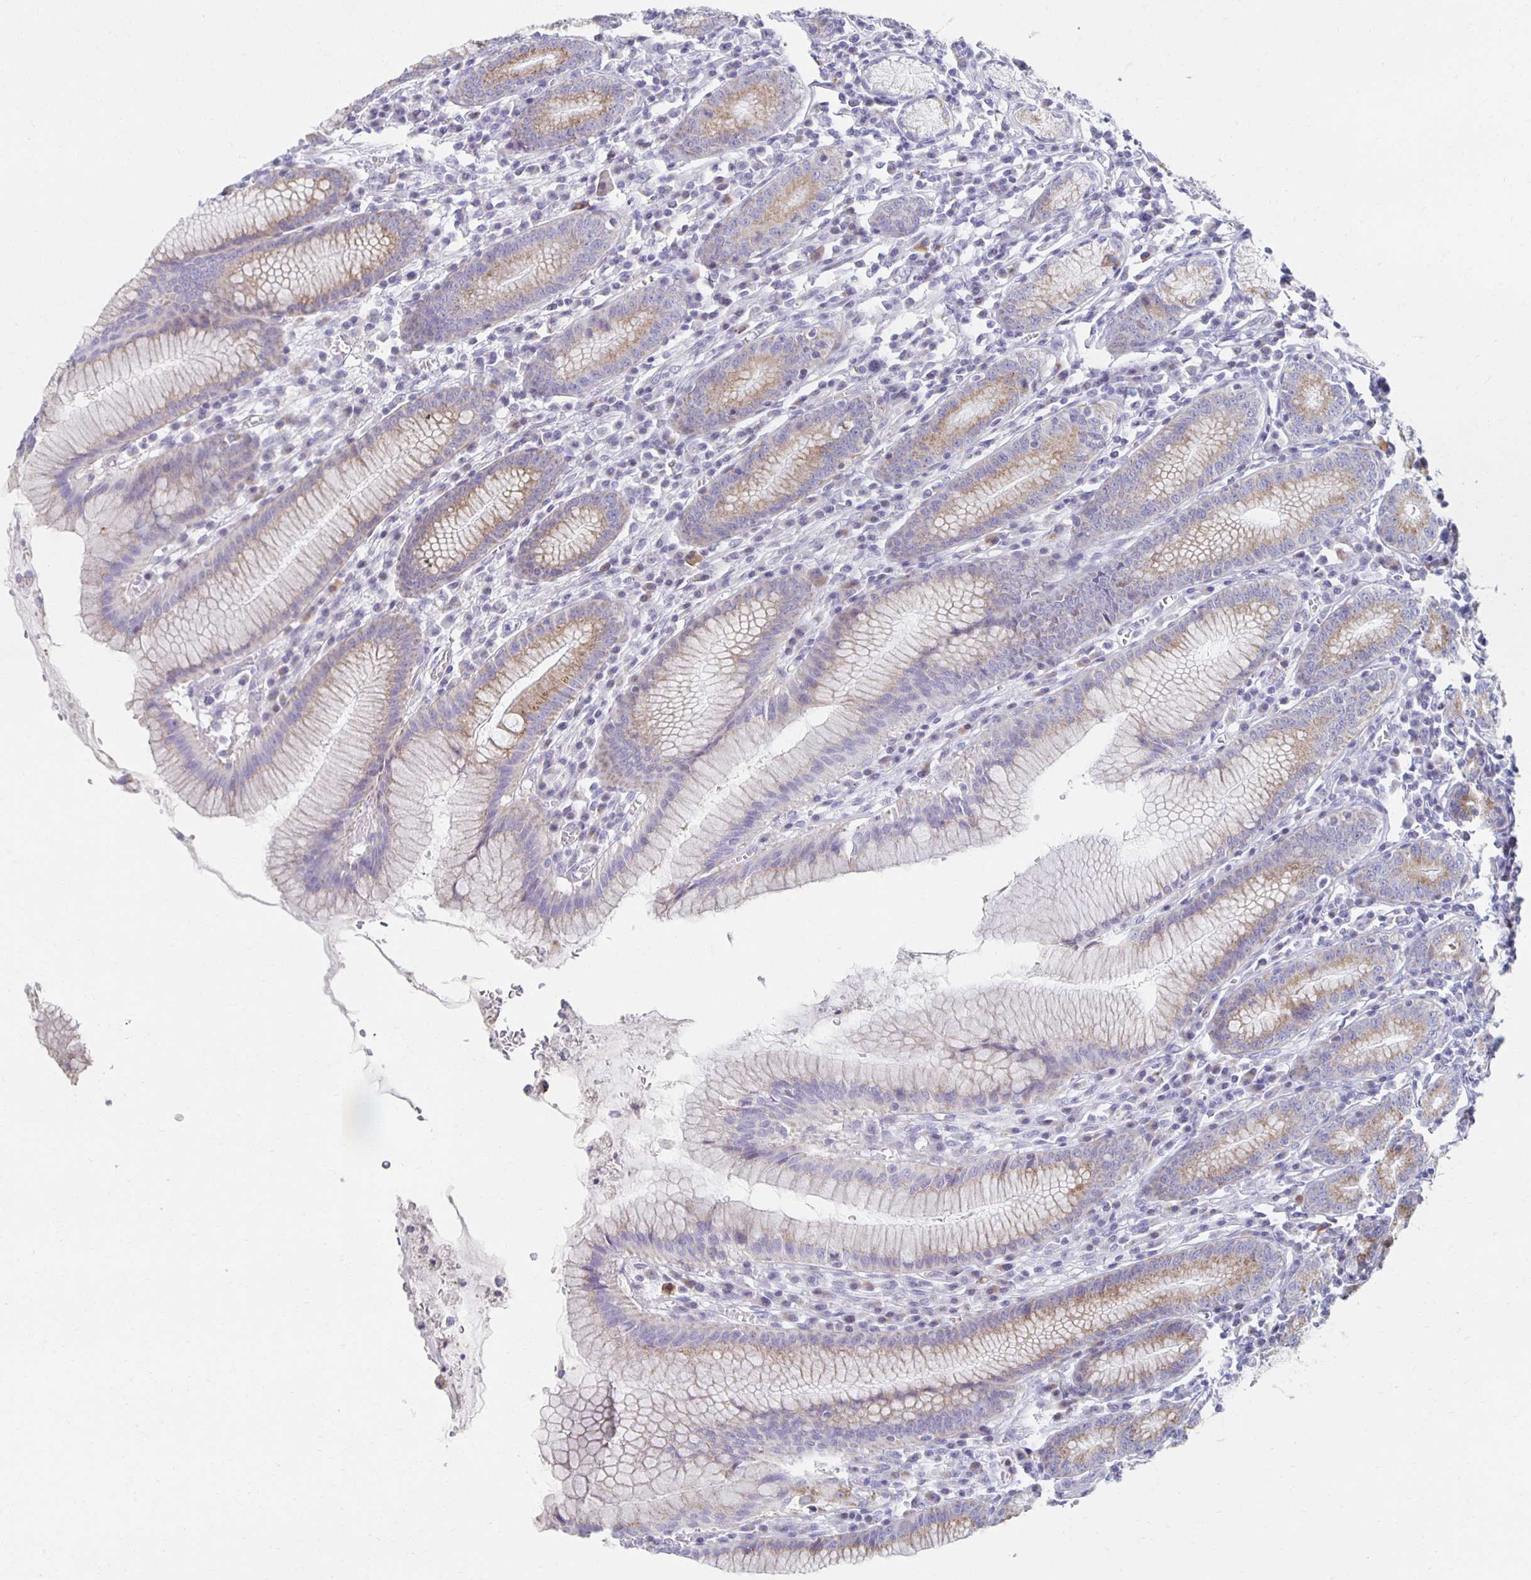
{"staining": {"intensity": "moderate", "quantity": "25%-75%", "location": "cytoplasmic/membranous"}, "tissue": "stomach", "cell_type": "Glandular cells", "image_type": "normal", "snomed": [{"axis": "morphology", "description": "Normal tissue, NOS"}, {"axis": "topography", "description": "Stomach"}], "caption": "Protein staining of benign stomach reveals moderate cytoplasmic/membranous positivity in about 25%-75% of glandular cells.", "gene": "TEX44", "patient": {"sex": "male", "age": 55}}